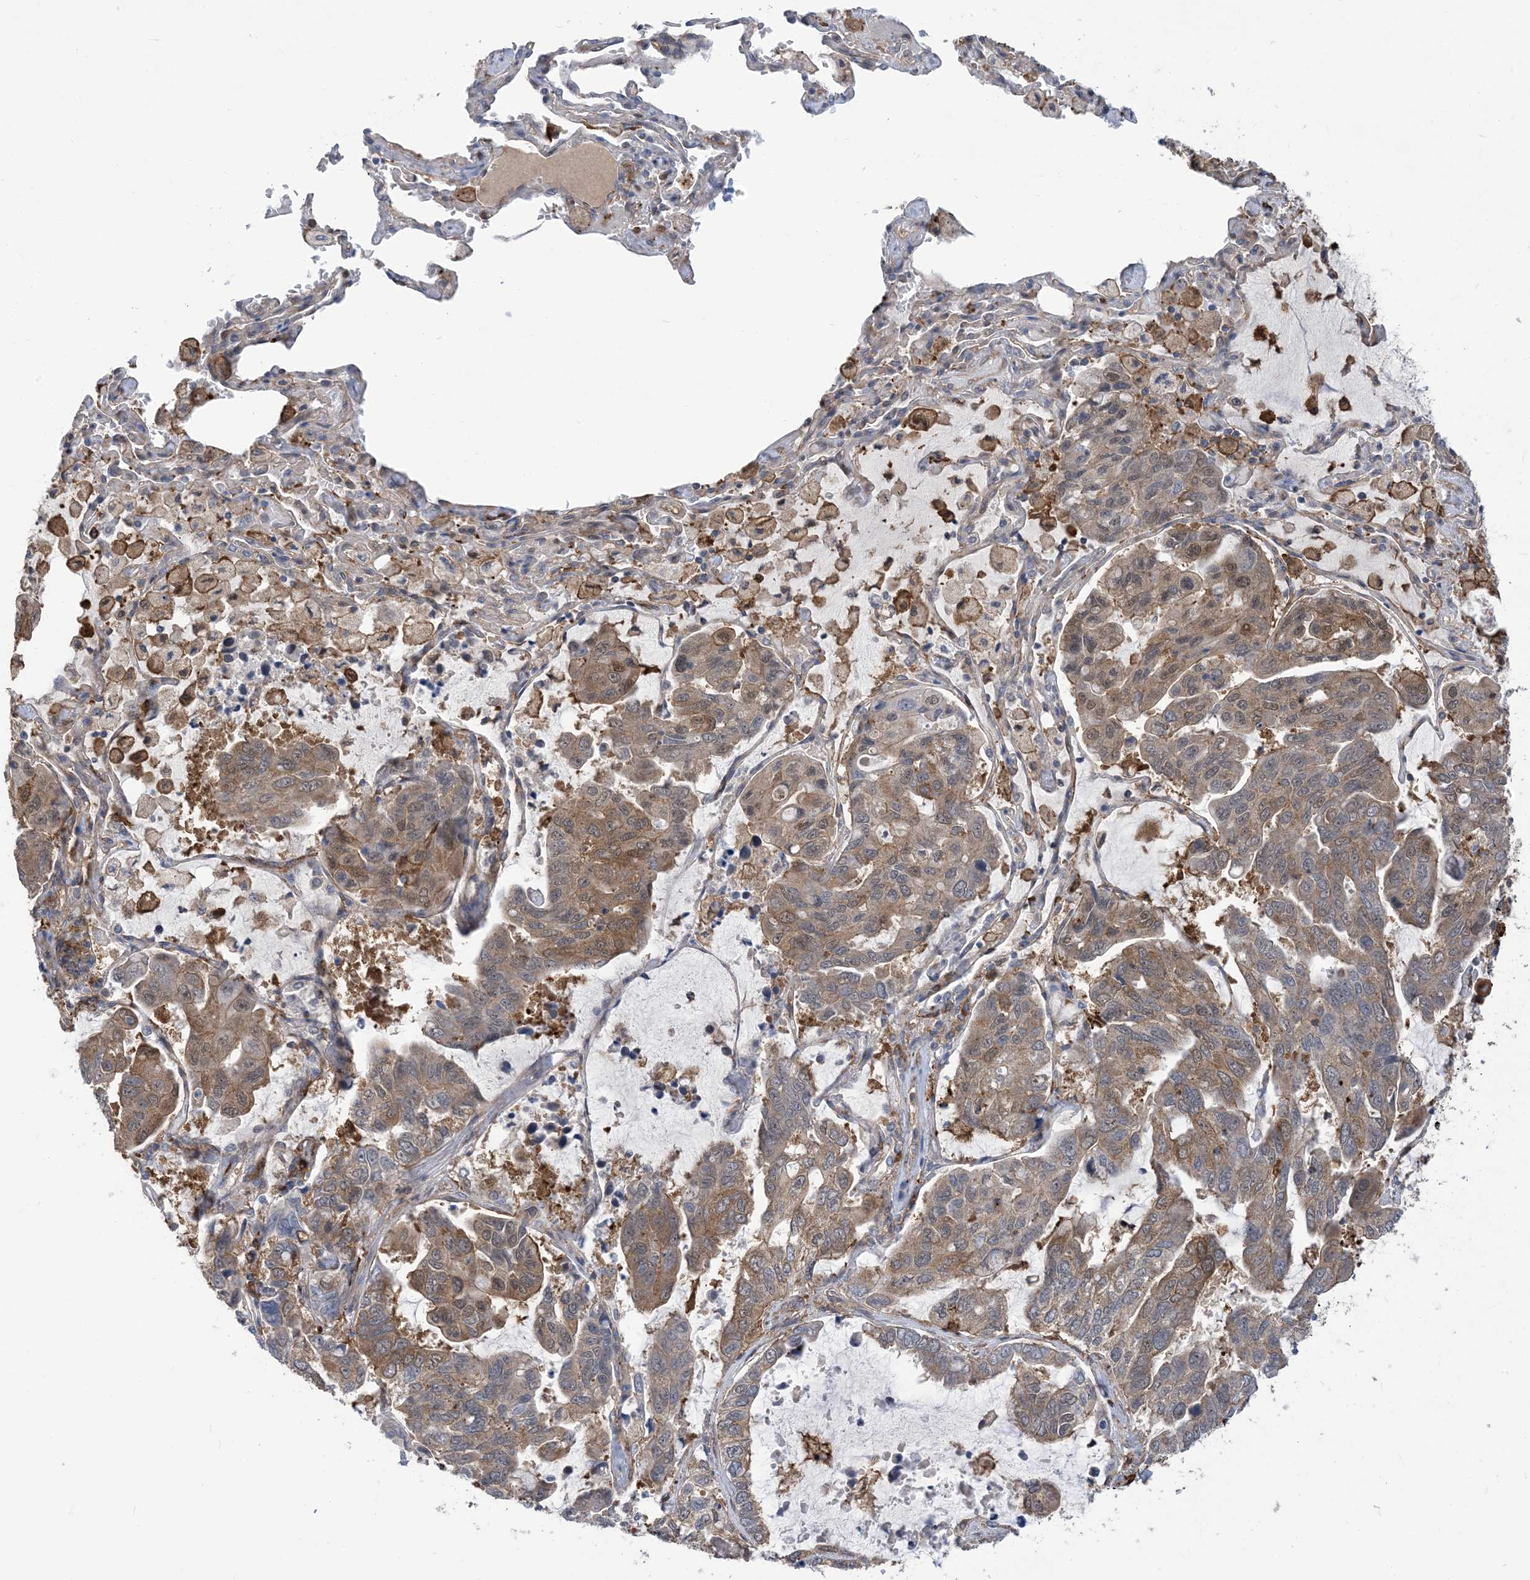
{"staining": {"intensity": "moderate", "quantity": ">75%", "location": "cytoplasmic/membranous"}, "tissue": "lung cancer", "cell_type": "Tumor cells", "image_type": "cancer", "snomed": [{"axis": "morphology", "description": "Adenocarcinoma, NOS"}, {"axis": "topography", "description": "Lung"}], "caption": "Protein expression analysis of human adenocarcinoma (lung) reveals moderate cytoplasmic/membranous staining in approximately >75% of tumor cells.", "gene": "HS1BP3", "patient": {"sex": "male", "age": 64}}